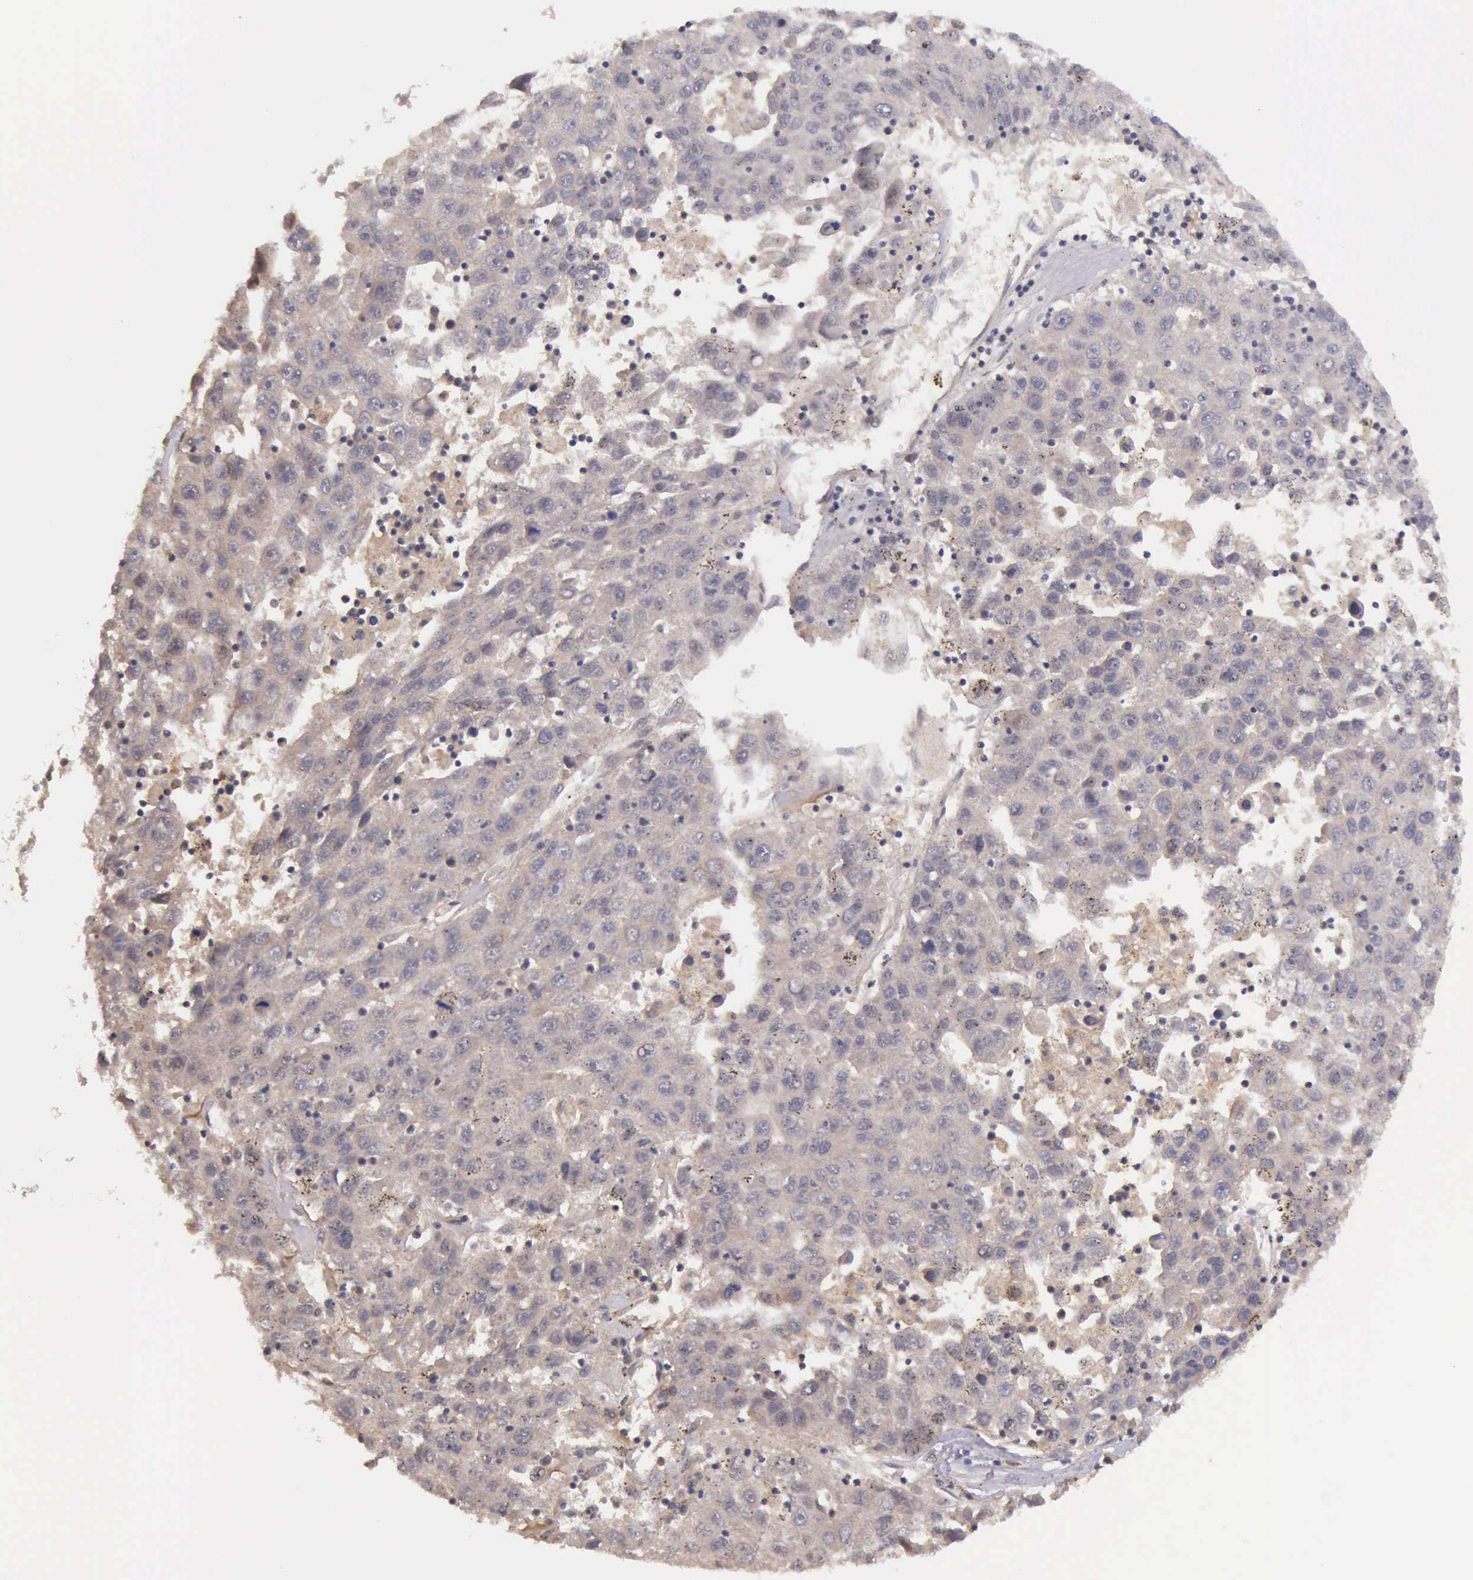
{"staining": {"intensity": "moderate", "quantity": ">75%", "location": "cytoplasmic/membranous"}, "tissue": "liver cancer", "cell_type": "Tumor cells", "image_type": "cancer", "snomed": [{"axis": "morphology", "description": "Carcinoma, Hepatocellular, NOS"}, {"axis": "topography", "description": "Liver"}], "caption": "Protein analysis of liver hepatocellular carcinoma tissue shows moderate cytoplasmic/membranous positivity in about >75% of tumor cells.", "gene": "PRICKLE3", "patient": {"sex": "male", "age": 49}}